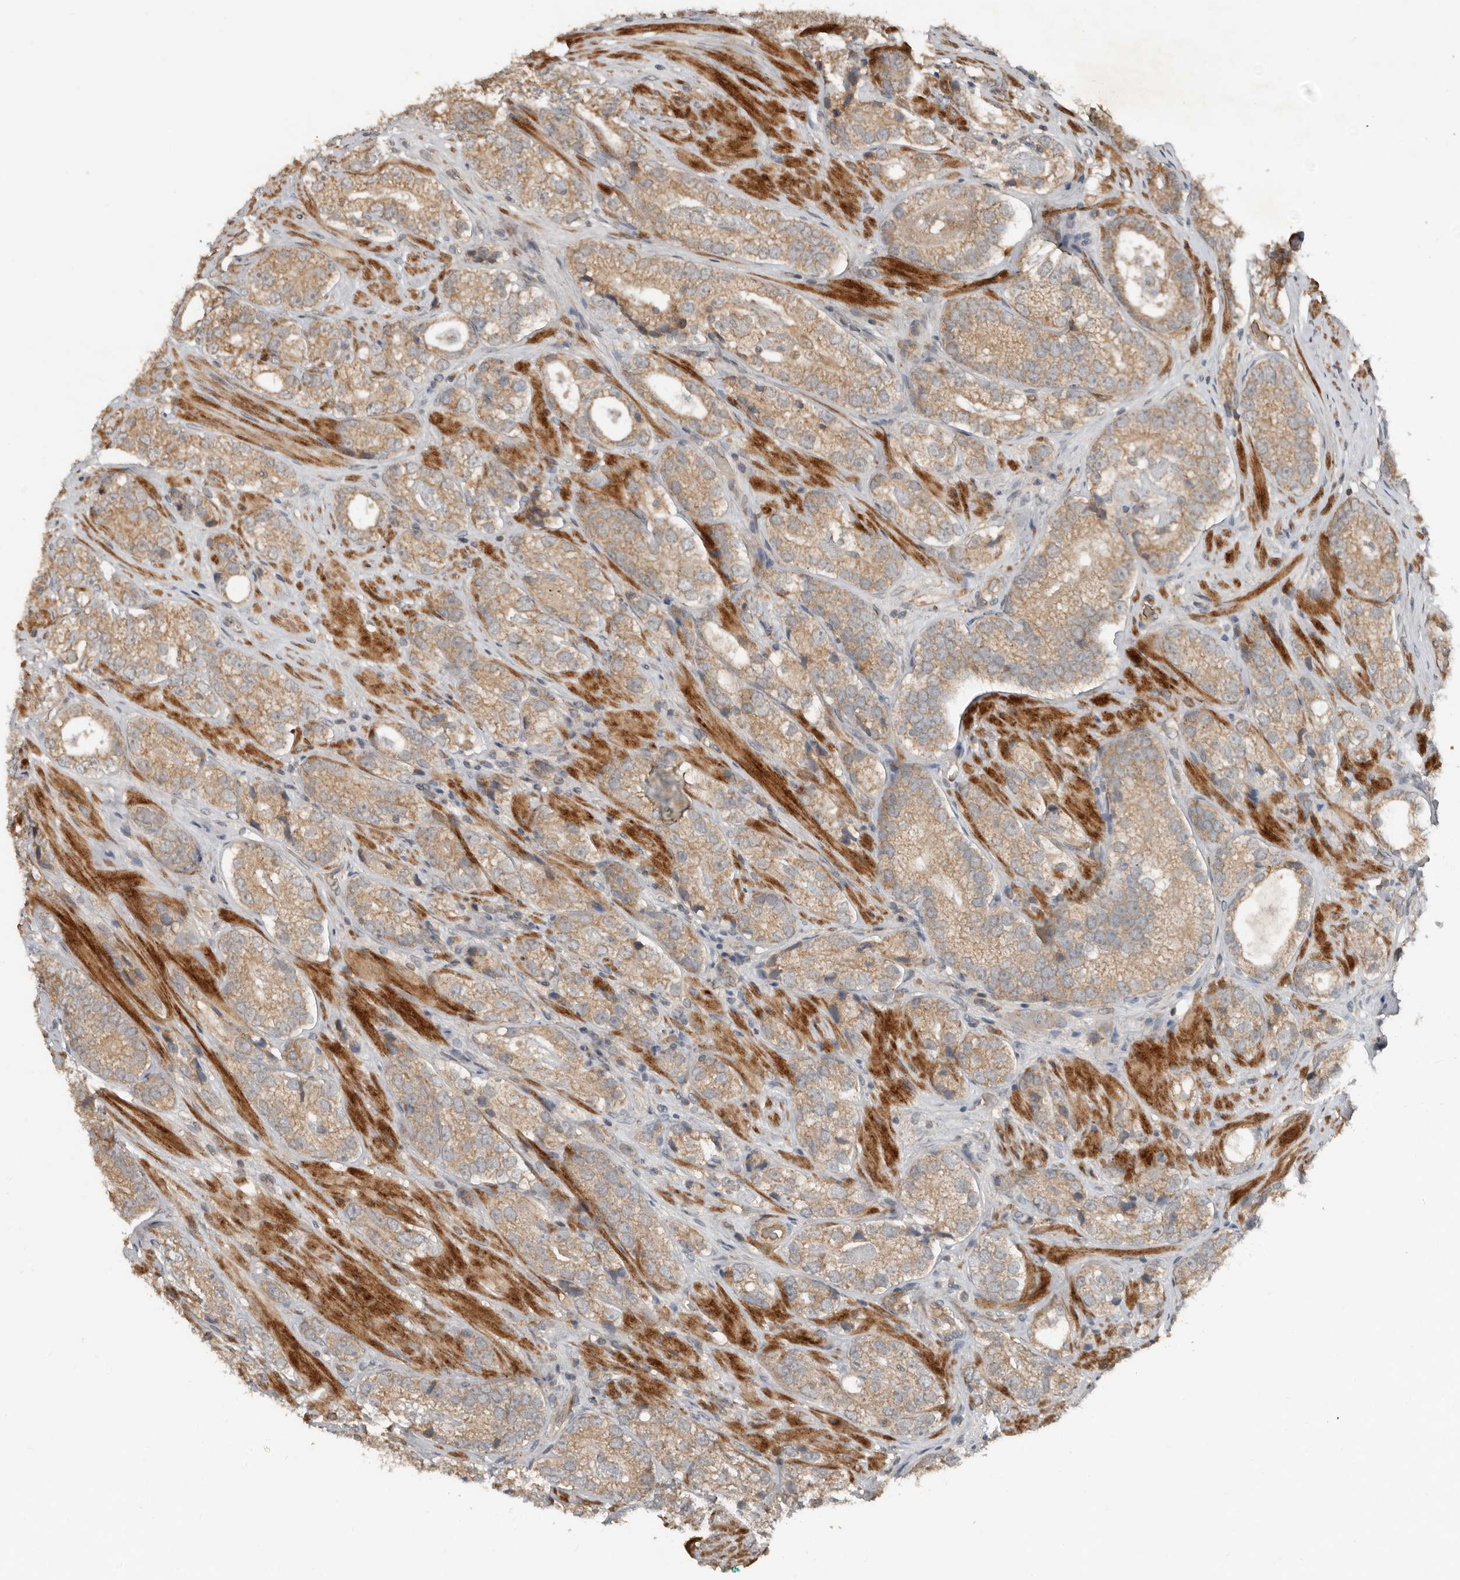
{"staining": {"intensity": "weak", "quantity": ">75%", "location": "cytoplasmic/membranous"}, "tissue": "prostate cancer", "cell_type": "Tumor cells", "image_type": "cancer", "snomed": [{"axis": "morphology", "description": "Adenocarcinoma, High grade"}, {"axis": "topography", "description": "Prostate"}], "caption": "This photomicrograph demonstrates immunohistochemistry (IHC) staining of human high-grade adenocarcinoma (prostate), with low weak cytoplasmic/membranous positivity in approximately >75% of tumor cells.", "gene": "SLC6A7", "patient": {"sex": "male", "age": 56}}